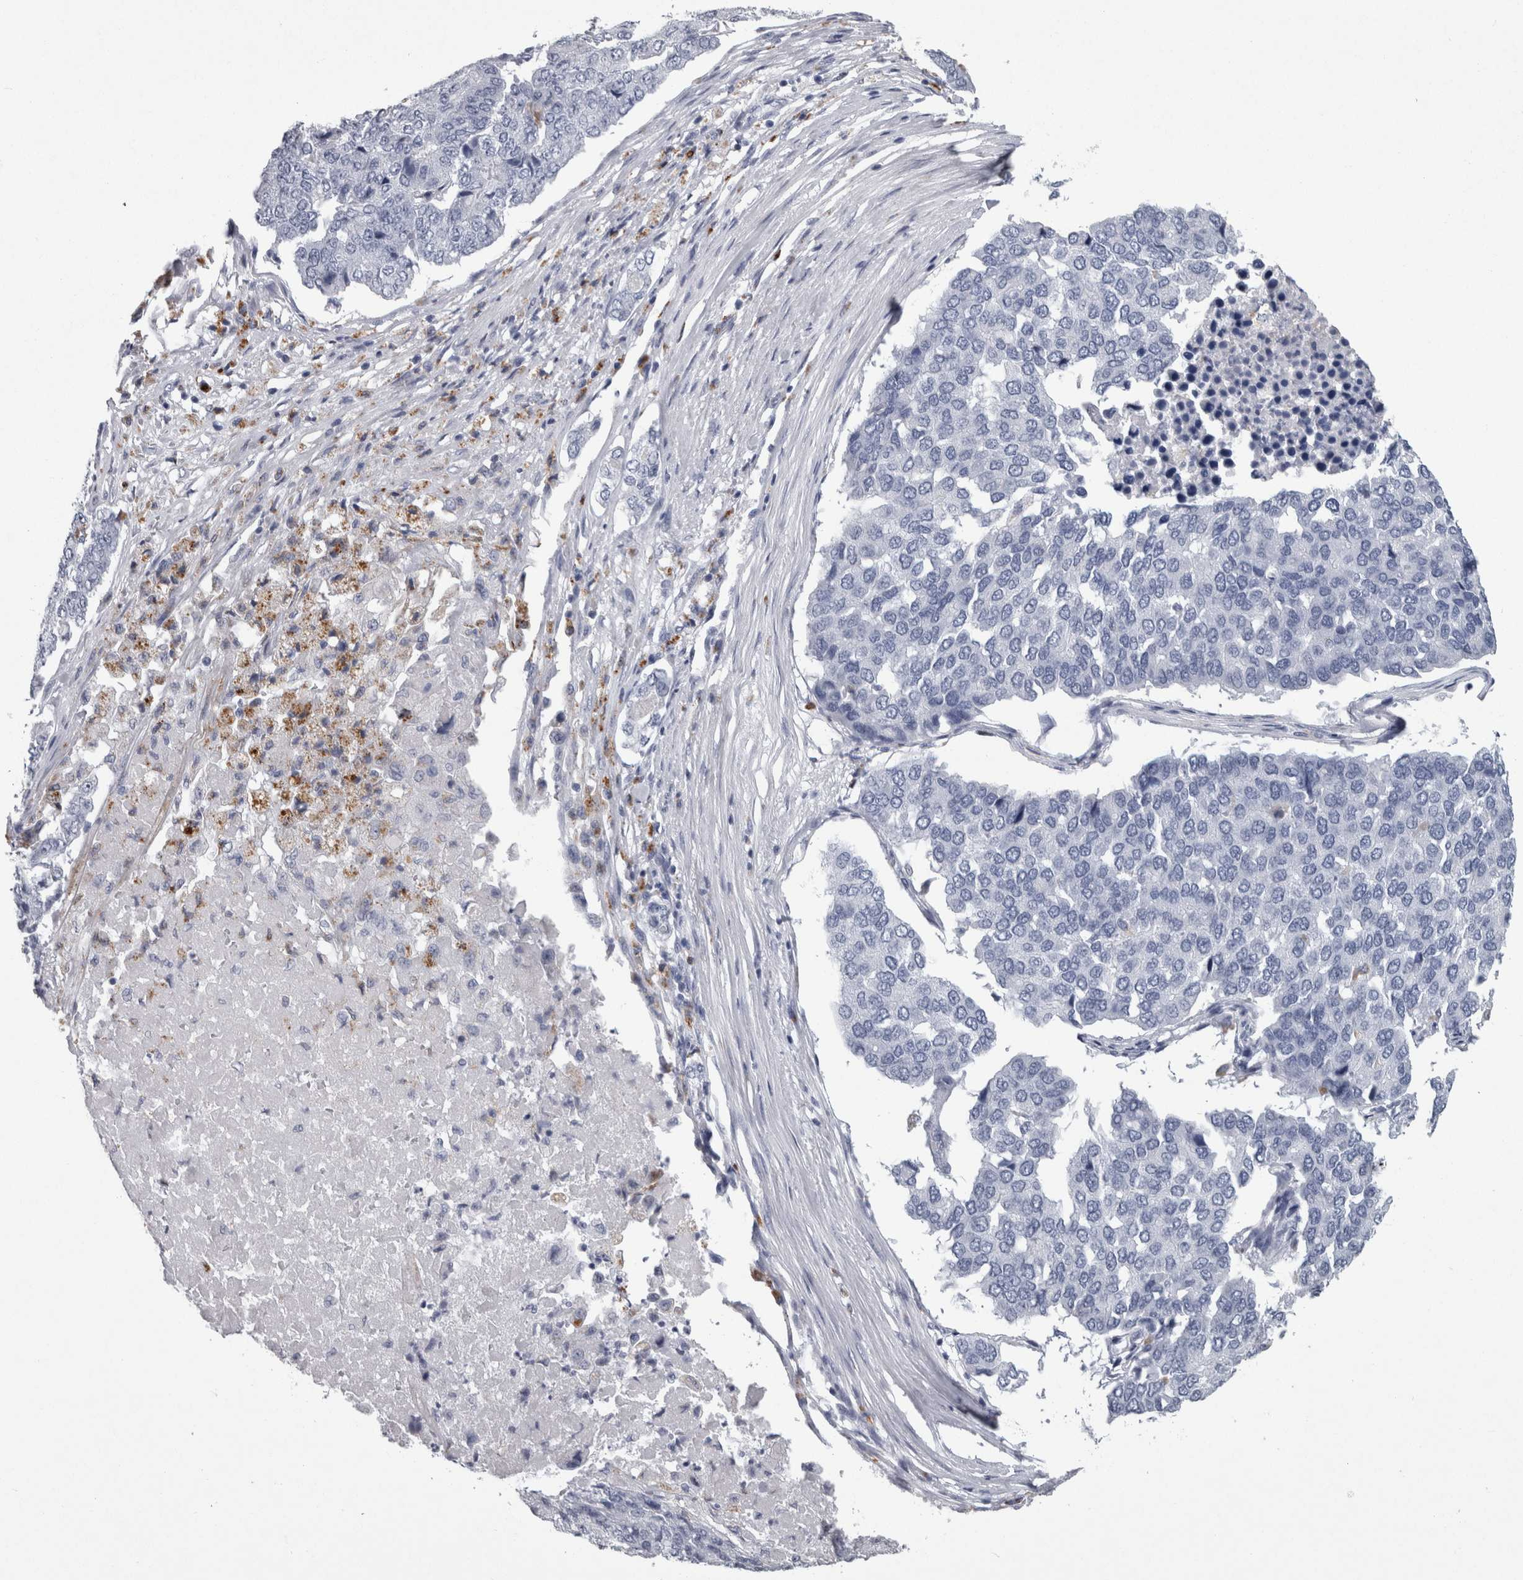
{"staining": {"intensity": "negative", "quantity": "none", "location": "none"}, "tissue": "pancreatic cancer", "cell_type": "Tumor cells", "image_type": "cancer", "snomed": [{"axis": "morphology", "description": "Adenocarcinoma, NOS"}, {"axis": "topography", "description": "Pancreas"}], "caption": "Human pancreatic adenocarcinoma stained for a protein using immunohistochemistry (IHC) demonstrates no positivity in tumor cells.", "gene": "DPP7", "patient": {"sex": "male", "age": 50}}